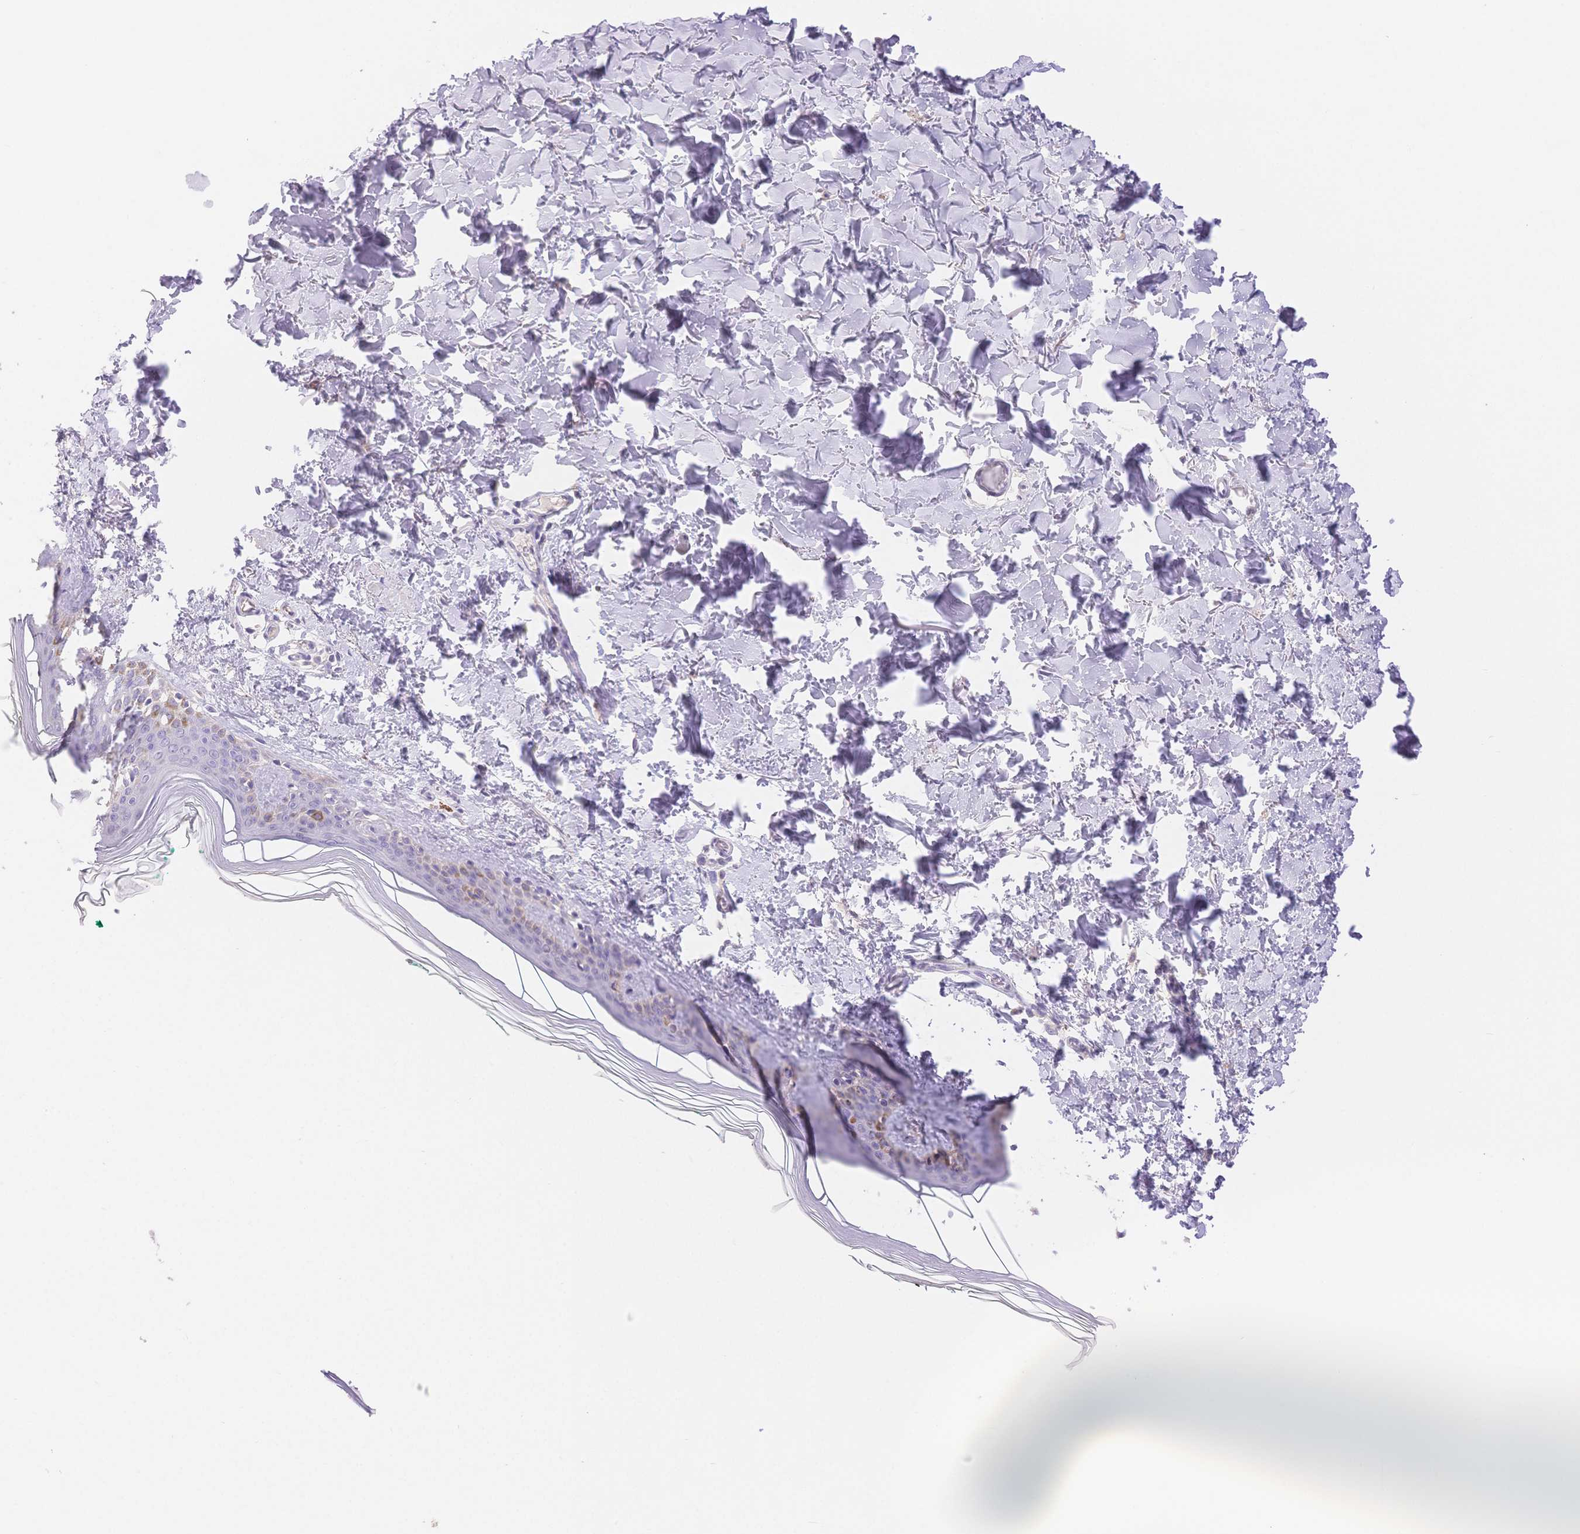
{"staining": {"intensity": "negative", "quantity": "none", "location": "none"}, "tissue": "skin", "cell_type": "Fibroblasts", "image_type": "normal", "snomed": [{"axis": "morphology", "description": "Normal tissue, NOS"}, {"axis": "topography", "description": "Skin"}, {"axis": "topography", "description": "Peripheral nerve tissue"}], "caption": "High power microscopy histopathology image of an IHC image of unremarkable skin, revealing no significant positivity in fibroblasts. (DAB IHC visualized using brightfield microscopy, high magnification).", "gene": "MYOM1", "patient": {"sex": "female", "age": 45}}